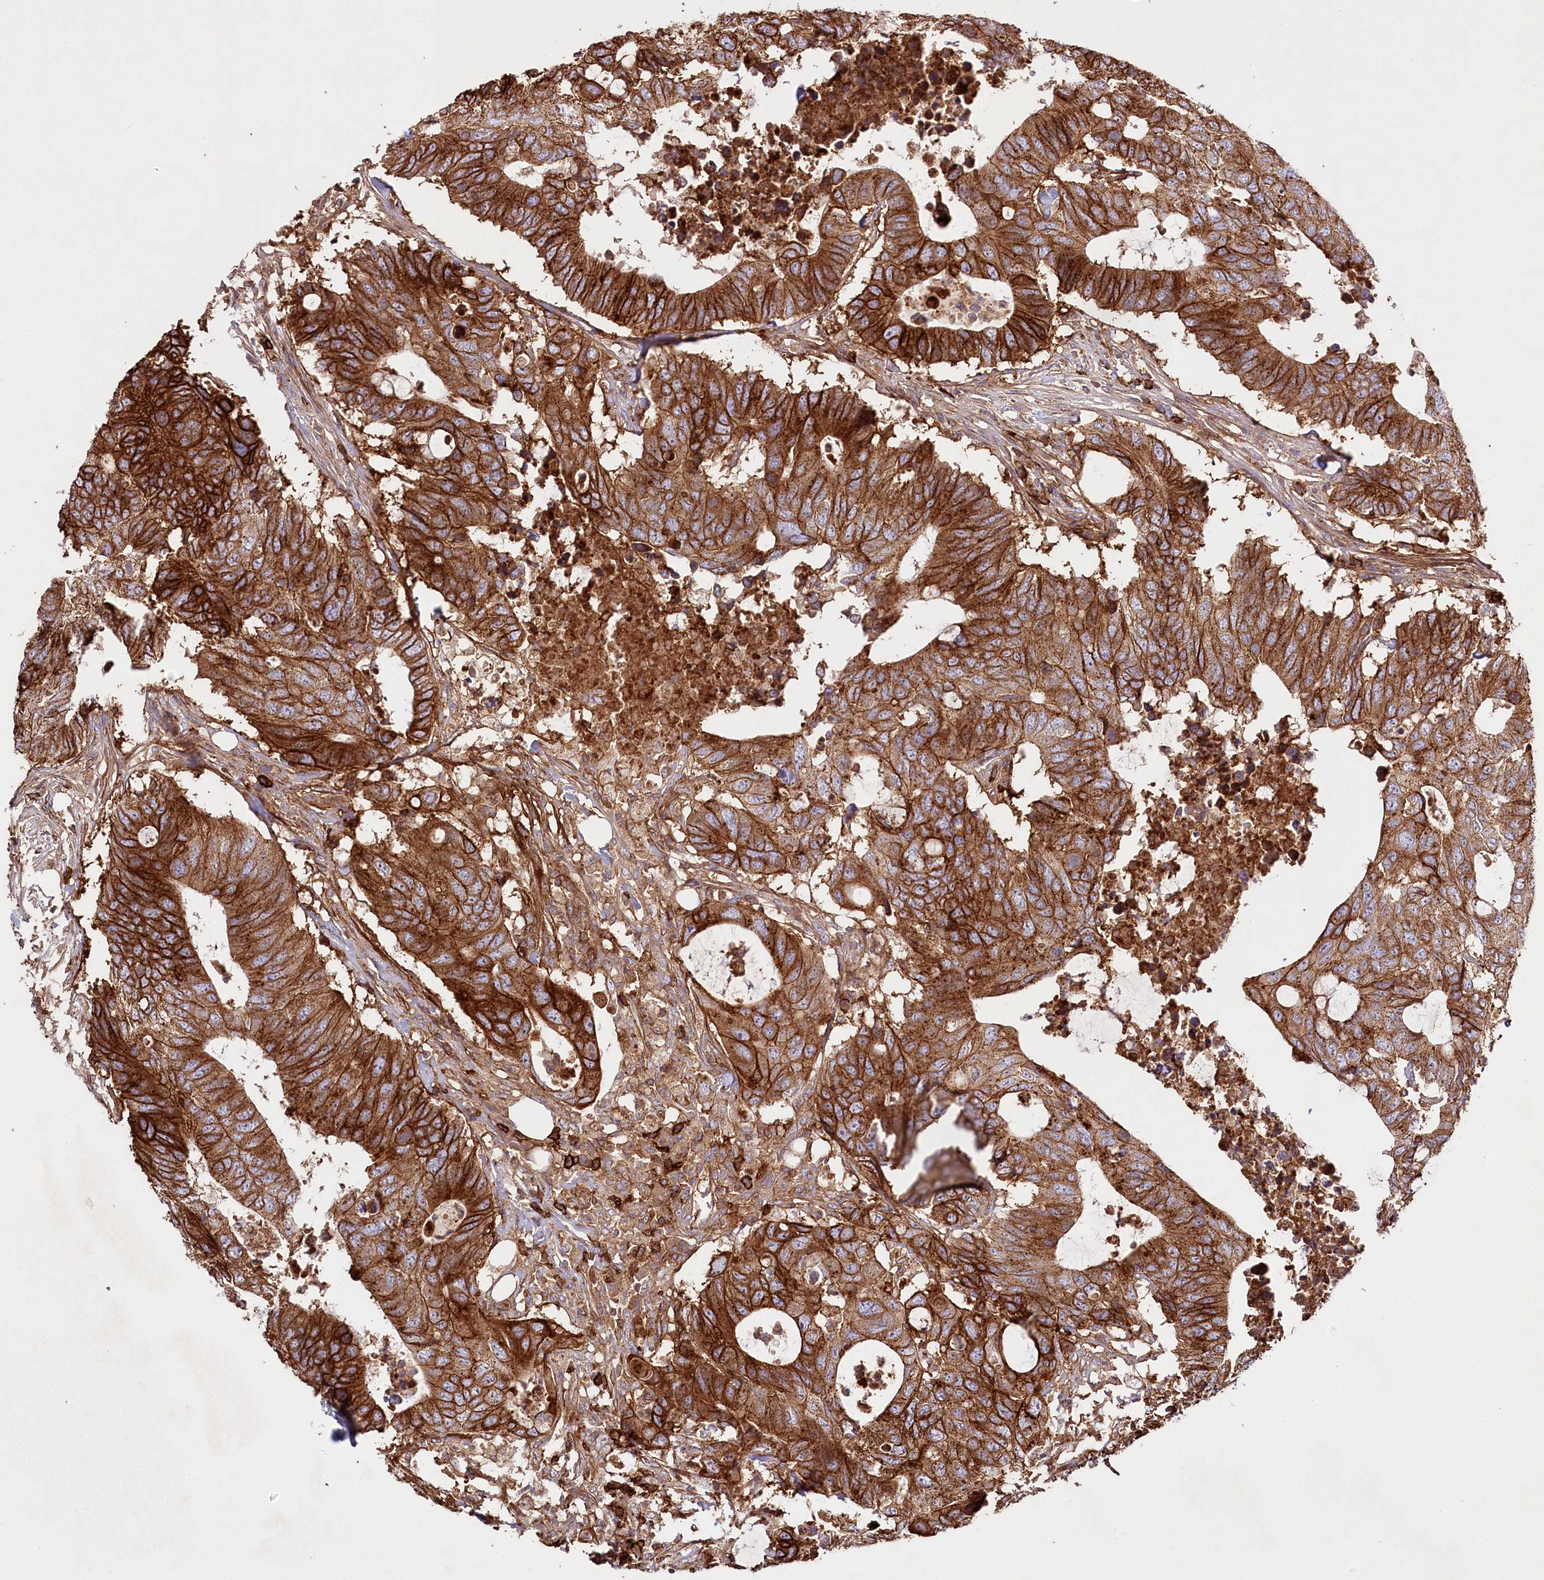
{"staining": {"intensity": "strong", "quantity": ">75%", "location": "cytoplasmic/membranous"}, "tissue": "colorectal cancer", "cell_type": "Tumor cells", "image_type": "cancer", "snomed": [{"axis": "morphology", "description": "Adenocarcinoma, NOS"}, {"axis": "topography", "description": "Colon"}], "caption": "Adenocarcinoma (colorectal) was stained to show a protein in brown. There is high levels of strong cytoplasmic/membranous expression in approximately >75% of tumor cells.", "gene": "RBP5", "patient": {"sex": "male", "age": 71}}